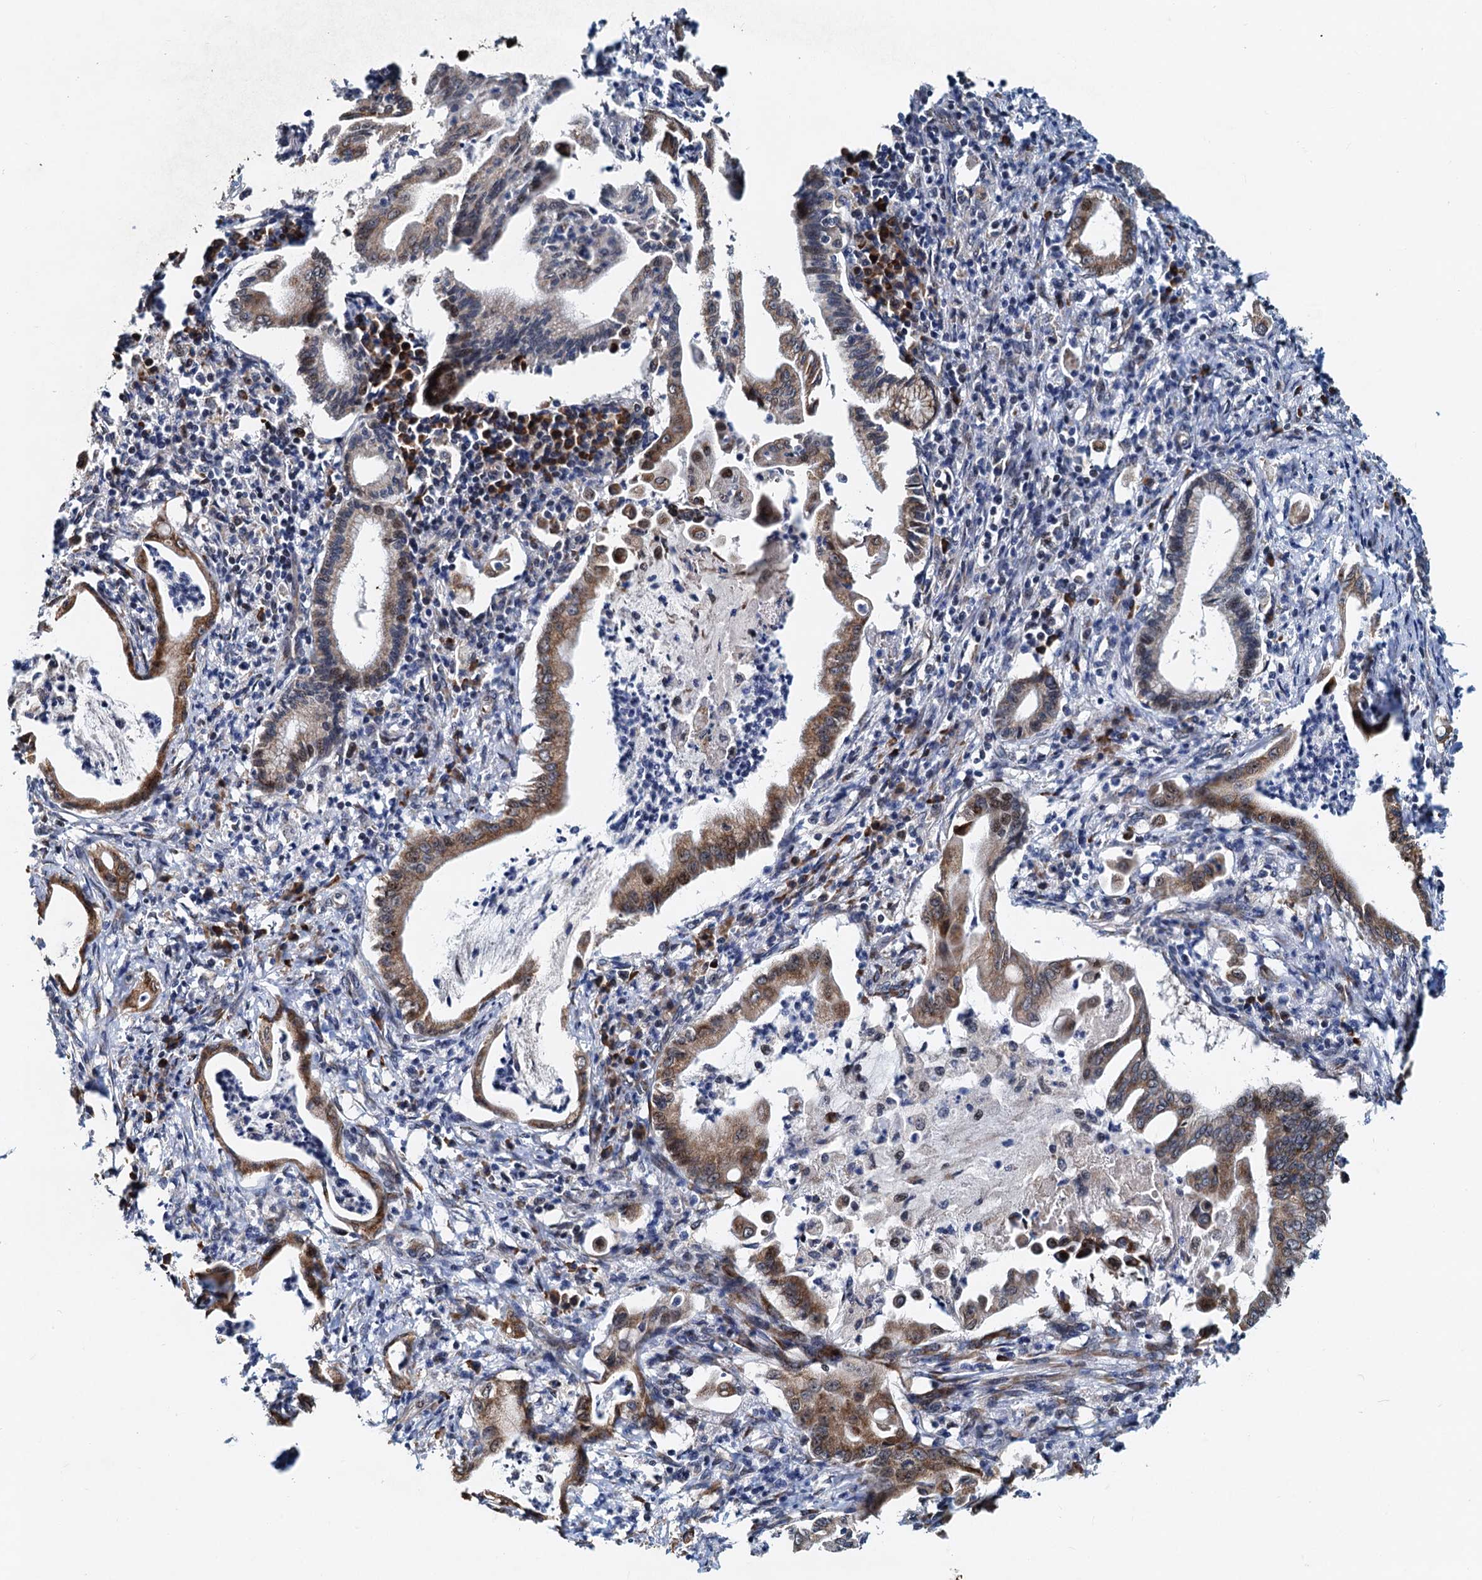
{"staining": {"intensity": "moderate", "quantity": "25%-75%", "location": "cytoplasmic/membranous"}, "tissue": "pancreatic cancer", "cell_type": "Tumor cells", "image_type": "cancer", "snomed": [{"axis": "morphology", "description": "Adenocarcinoma, NOS"}, {"axis": "topography", "description": "Pancreas"}], "caption": "Tumor cells display medium levels of moderate cytoplasmic/membranous positivity in about 25%-75% of cells in adenocarcinoma (pancreatic).", "gene": "DNAJC21", "patient": {"sex": "female", "age": 55}}